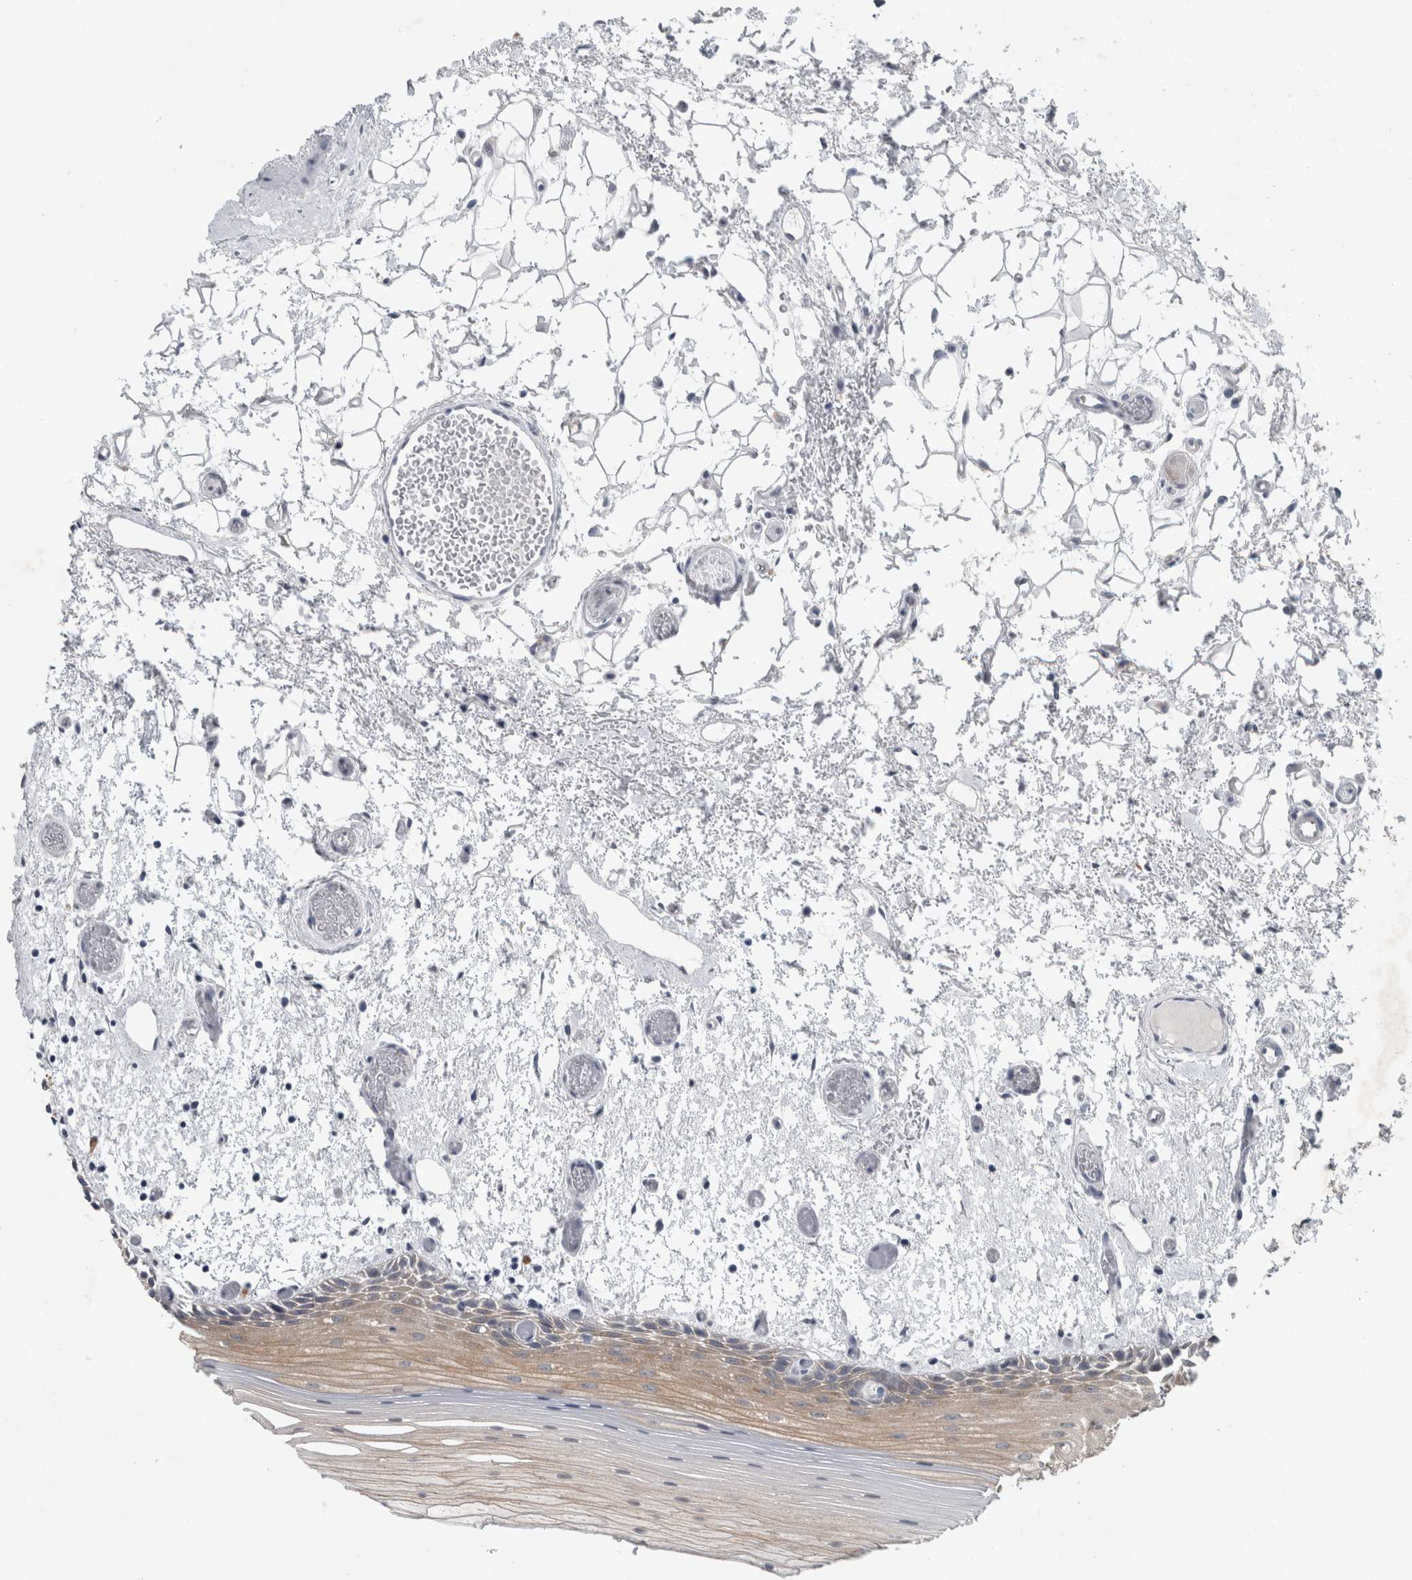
{"staining": {"intensity": "moderate", "quantity": ">75%", "location": "cytoplasmic/membranous"}, "tissue": "oral mucosa", "cell_type": "Squamous epithelial cells", "image_type": "normal", "snomed": [{"axis": "morphology", "description": "Normal tissue, NOS"}, {"axis": "topography", "description": "Oral tissue"}], "caption": "Approximately >75% of squamous epithelial cells in unremarkable oral mucosa exhibit moderate cytoplasmic/membranous protein staining as visualized by brown immunohistochemical staining.", "gene": "FAM83H", "patient": {"sex": "male", "age": 52}}